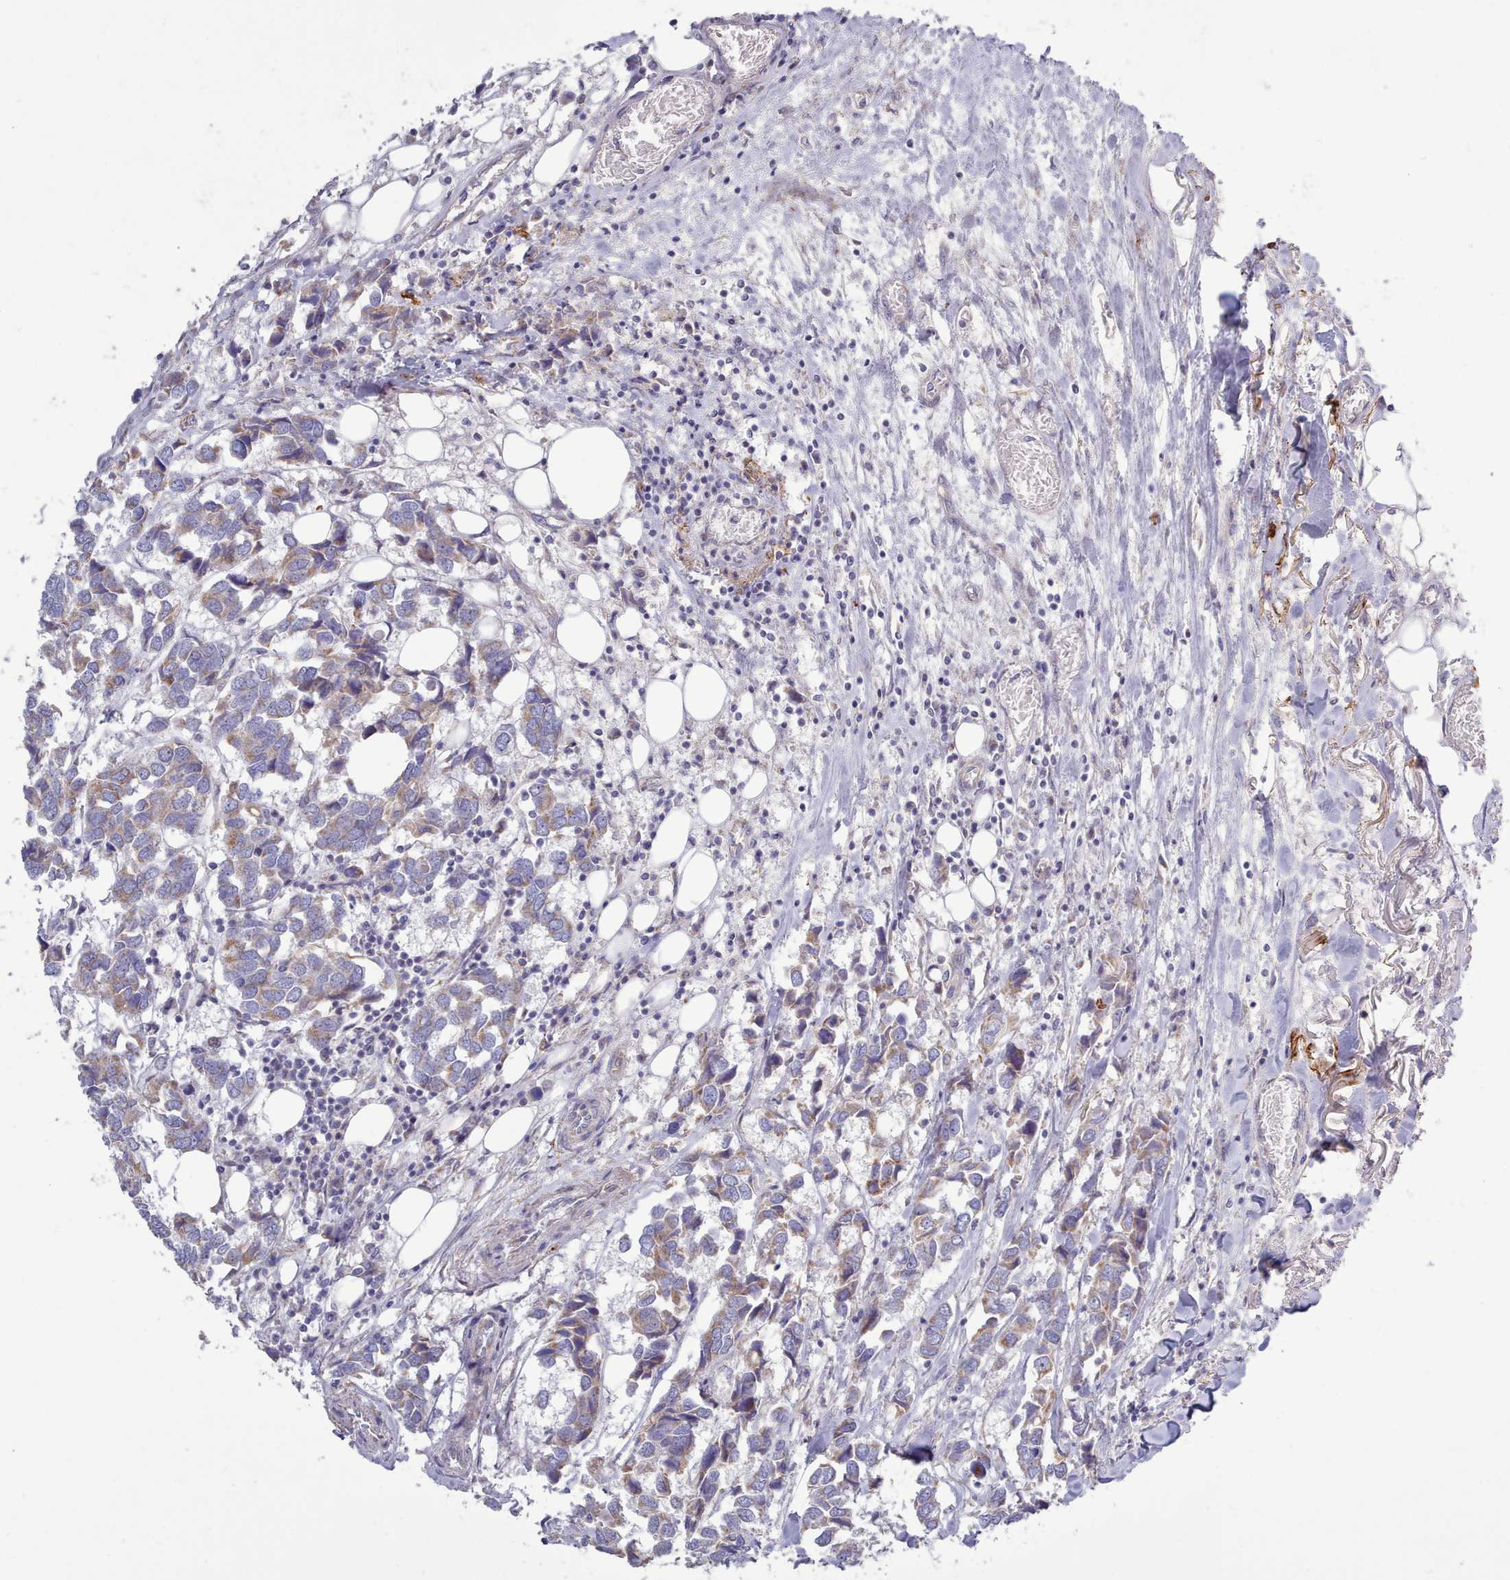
{"staining": {"intensity": "moderate", "quantity": "25%-75%", "location": "cytoplasmic/membranous"}, "tissue": "breast cancer", "cell_type": "Tumor cells", "image_type": "cancer", "snomed": [{"axis": "morphology", "description": "Duct carcinoma"}, {"axis": "topography", "description": "Breast"}], "caption": "A medium amount of moderate cytoplasmic/membranous expression is identified in about 25%-75% of tumor cells in breast cancer tissue. (Stains: DAB (3,3'-diaminobenzidine) in brown, nuclei in blue, Microscopy: brightfield microscopy at high magnification).", "gene": "MRPL21", "patient": {"sex": "female", "age": 83}}